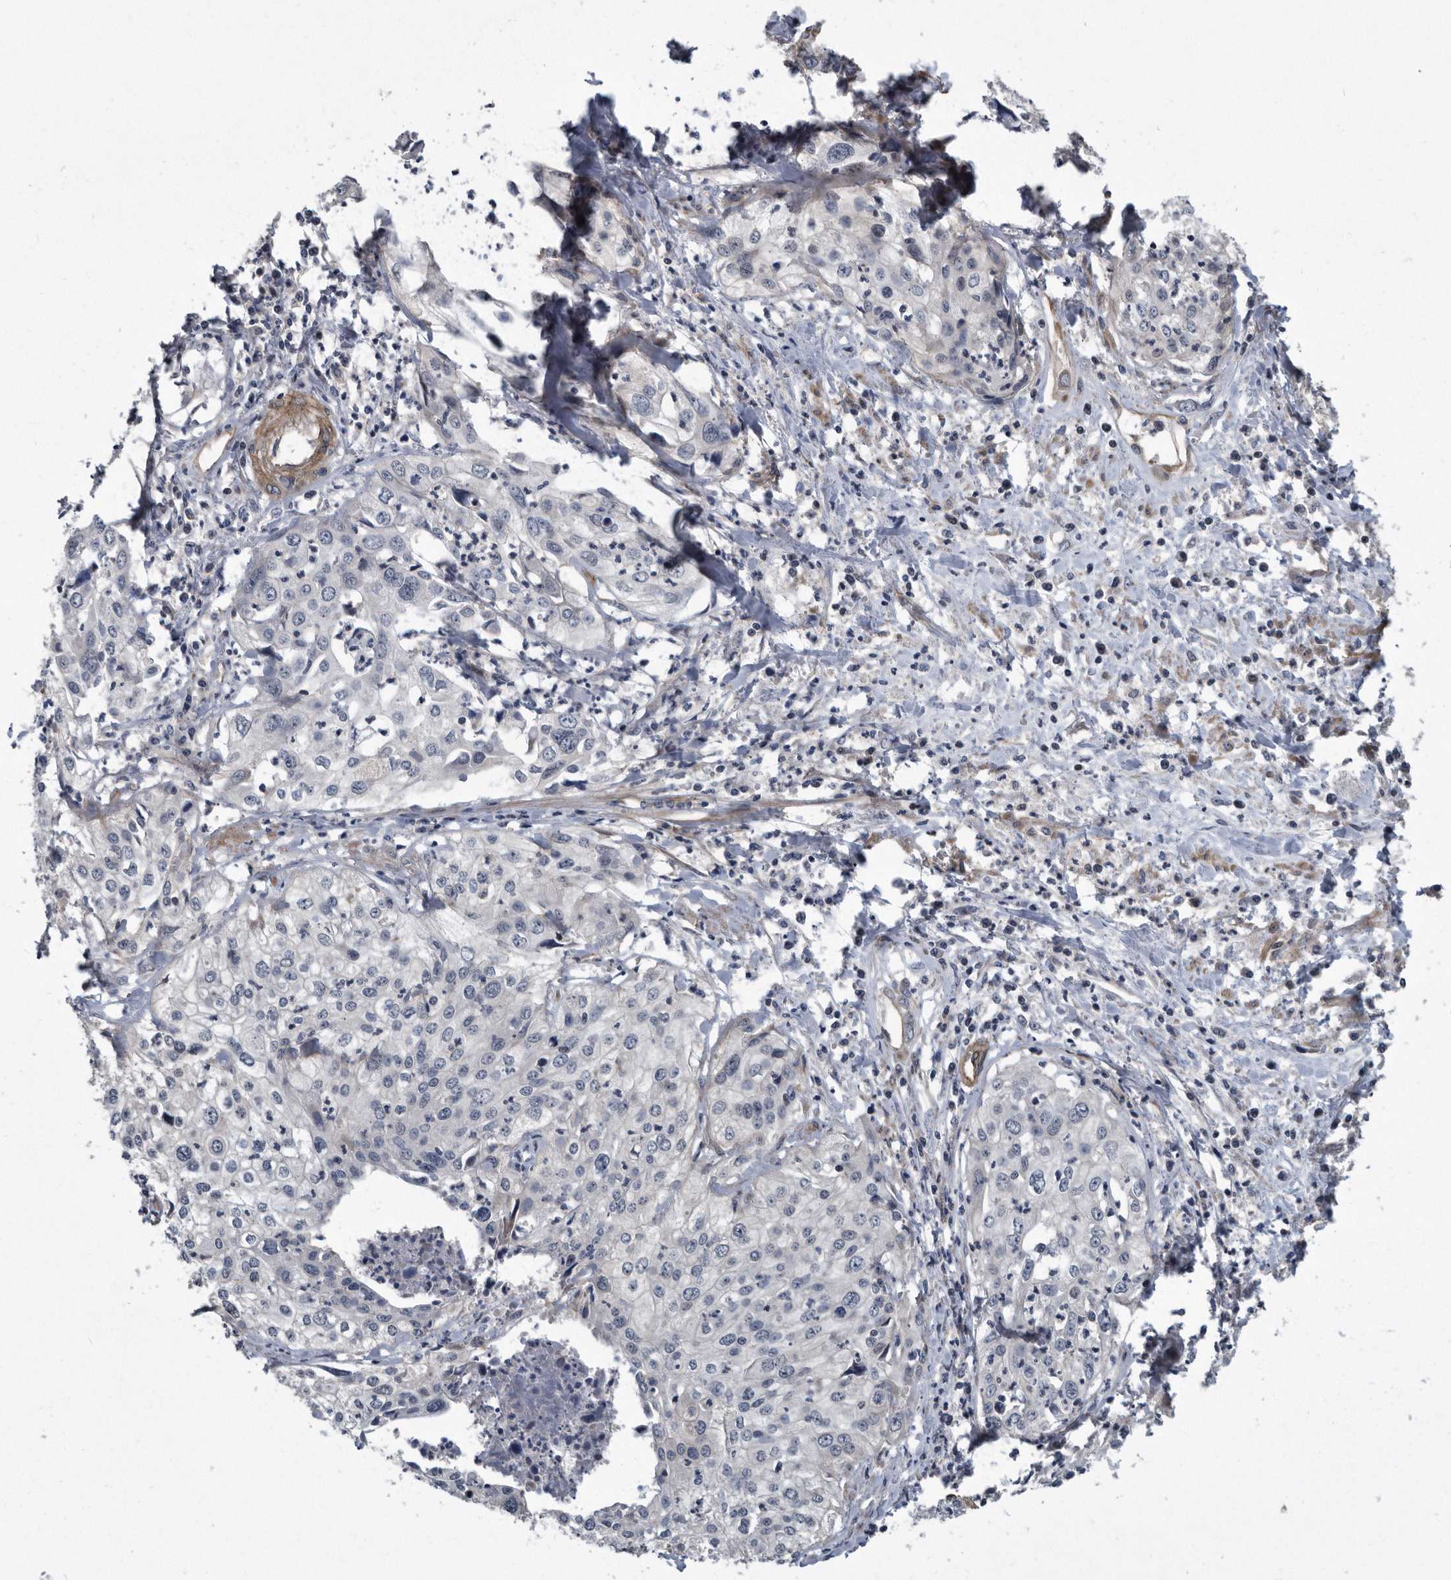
{"staining": {"intensity": "negative", "quantity": "none", "location": "none"}, "tissue": "cervical cancer", "cell_type": "Tumor cells", "image_type": "cancer", "snomed": [{"axis": "morphology", "description": "Squamous cell carcinoma, NOS"}, {"axis": "topography", "description": "Cervix"}], "caption": "Histopathology image shows no significant protein positivity in tumor cells of cervical cancer (squamous cell carcinoma). Nuclei are stained in blue.", "gene": "ARMCX1", "patient": {"sex": "female", "age": 31}}